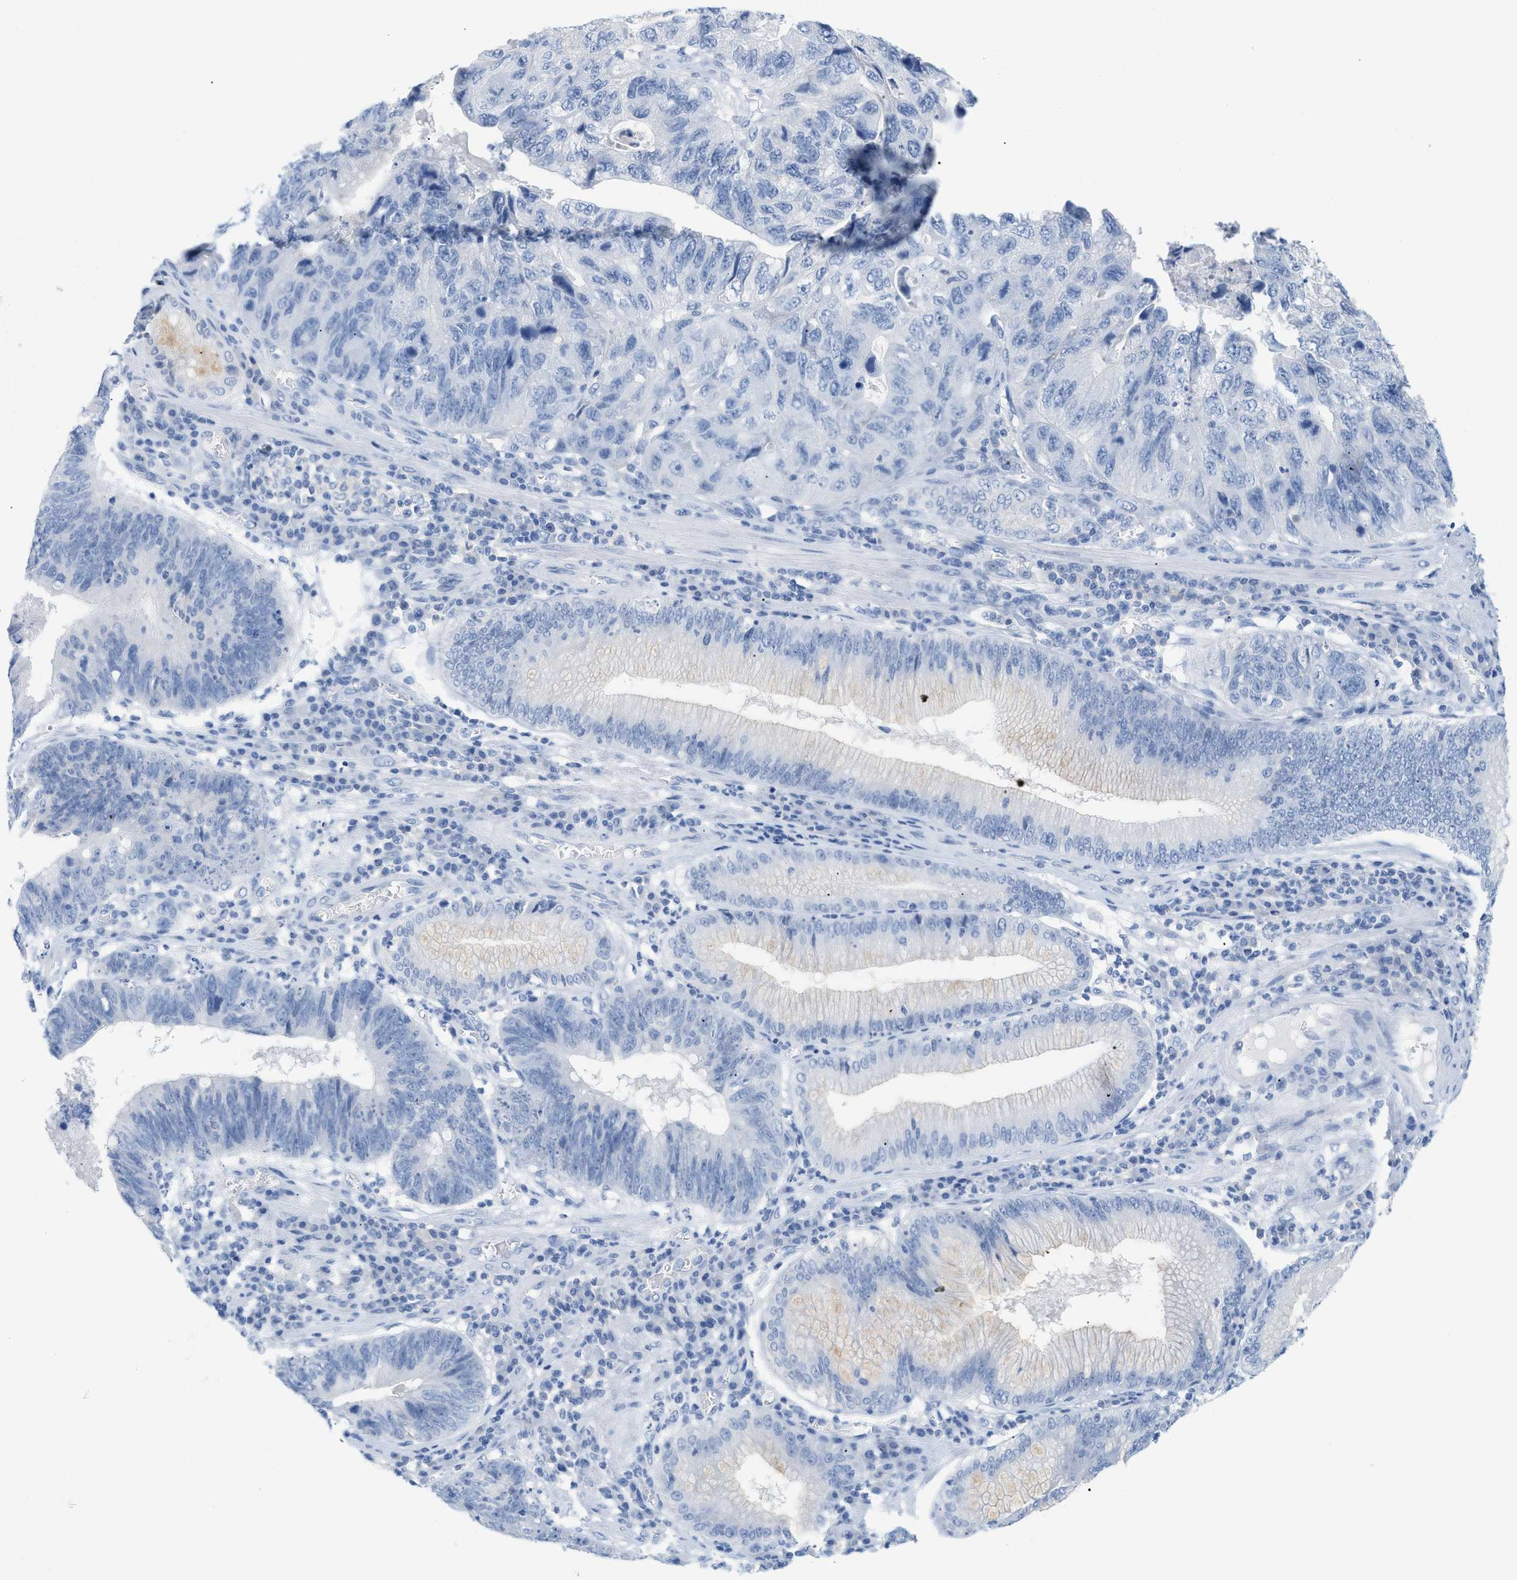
{"staining": {"intensity": "negative", "quantity": "none", "location": "none"}, "tissue": "stomach cancer", "cell_type": "Tumor cells", "image_type": "cancer", "snomed": [{"axis": "morphology", "description": "Adenocarcinoma, NOS"}, {"axis": "topography", "description": "Stomach"}], "caption": "This is a image of immunohistochemistry (IHC) staining of stomach cancer, which shows no staining in tumor cells.", "gene": "PAPPA", "patient": {"sex": "male", "age": 59}}